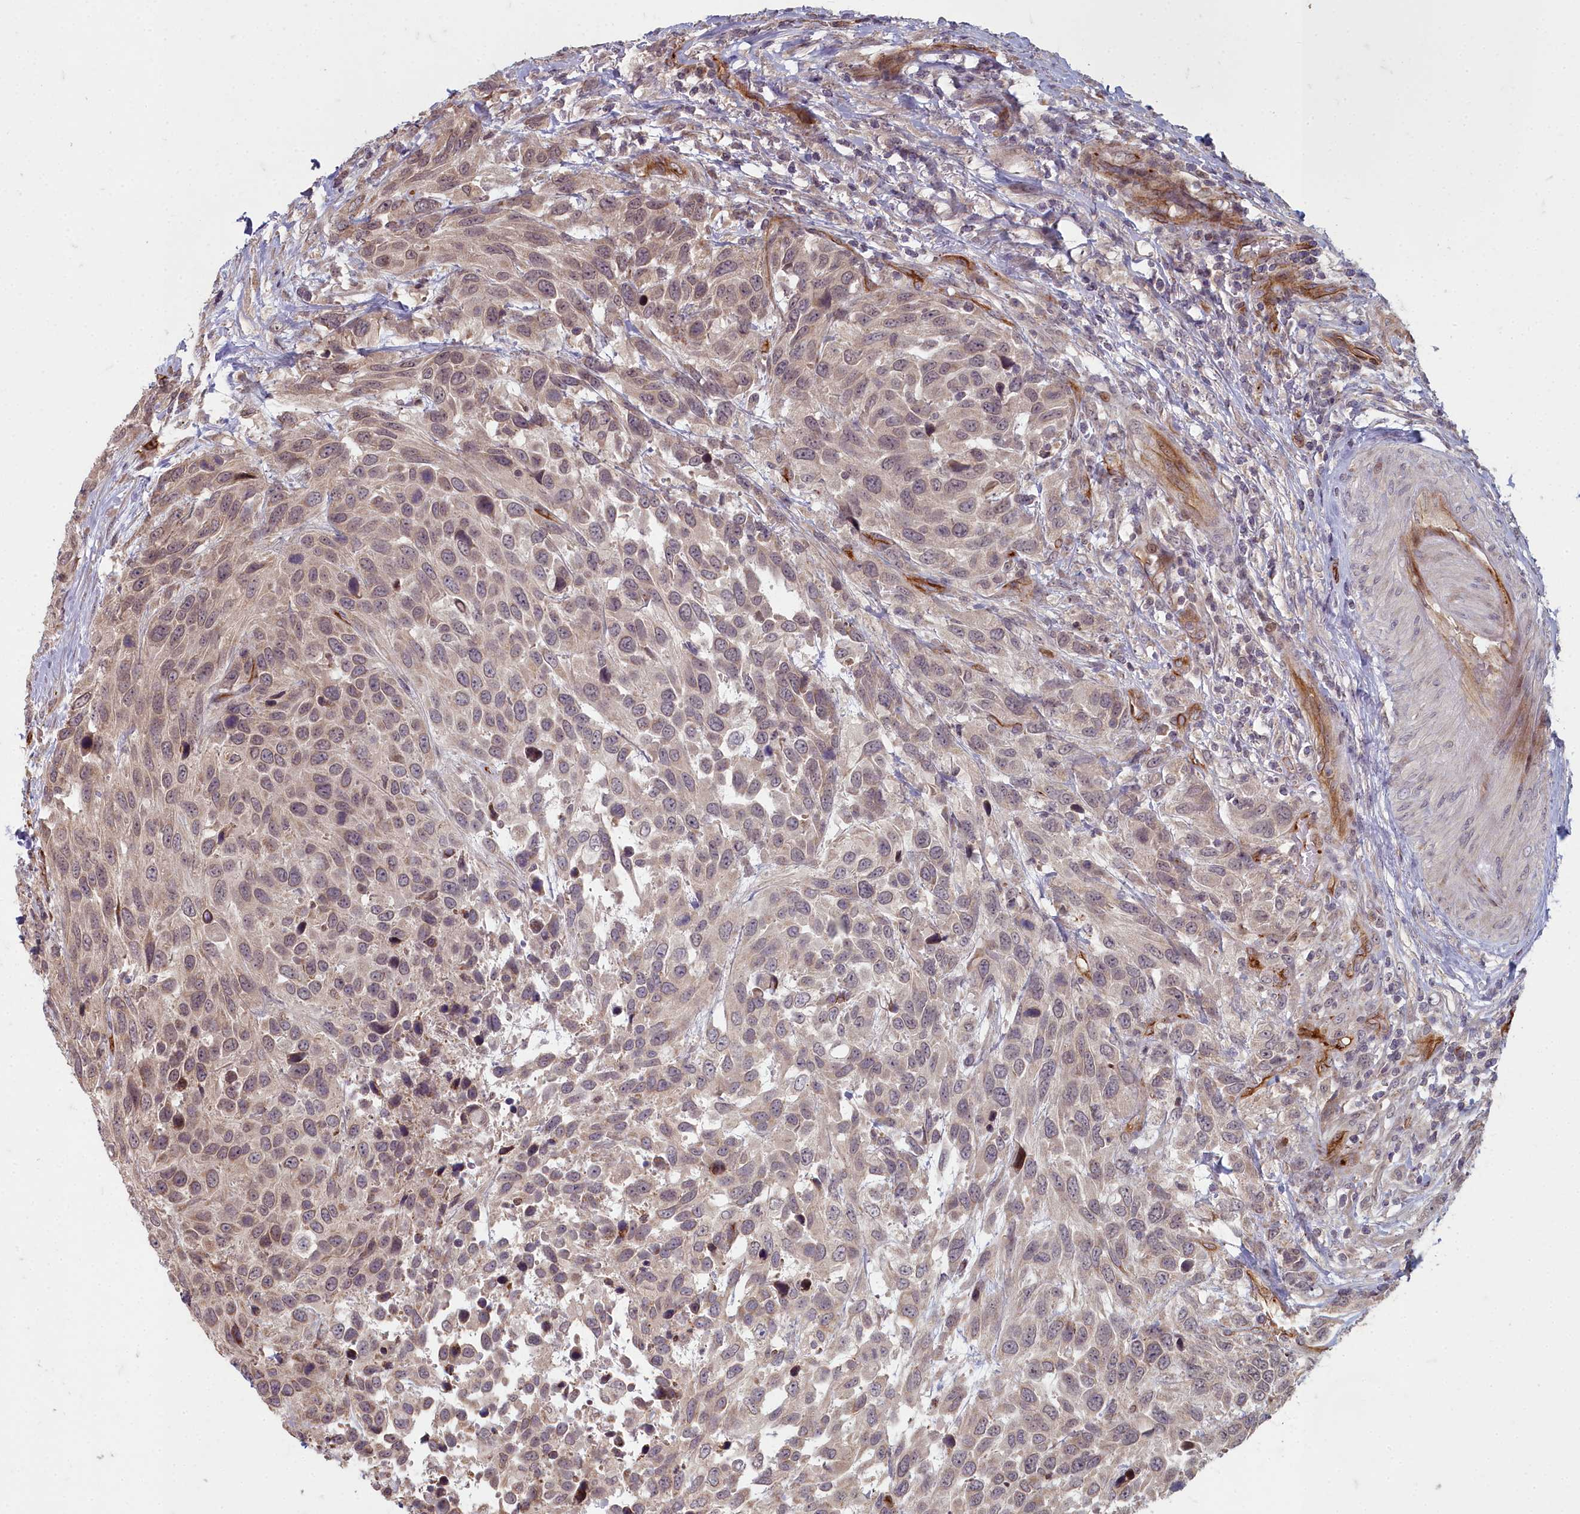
{"staining": {"intensity": "weak", "quantity": "25%-75%", "location": "nuclear"}, "tissue": "urothelial cancer", "cell_type": "Tumor cells", "image_type": "cancer", "snomed": [{"axis": "morphology", "description": "Urothelial carcinoma, High grade"}, {"axis": "topography", "description": "Urinary bladder"}], "caption": "Urothelial carcinoma (high-grade) stained with DAB (3,3'-diaminobenzidine) immunohistochemistry (IHC) displays low levels of weak nuclear positivity in approximately 25%-75% of tumor cells.", "gene": "TSPYL4", "patient": {"sex": "female", "age": 70}}